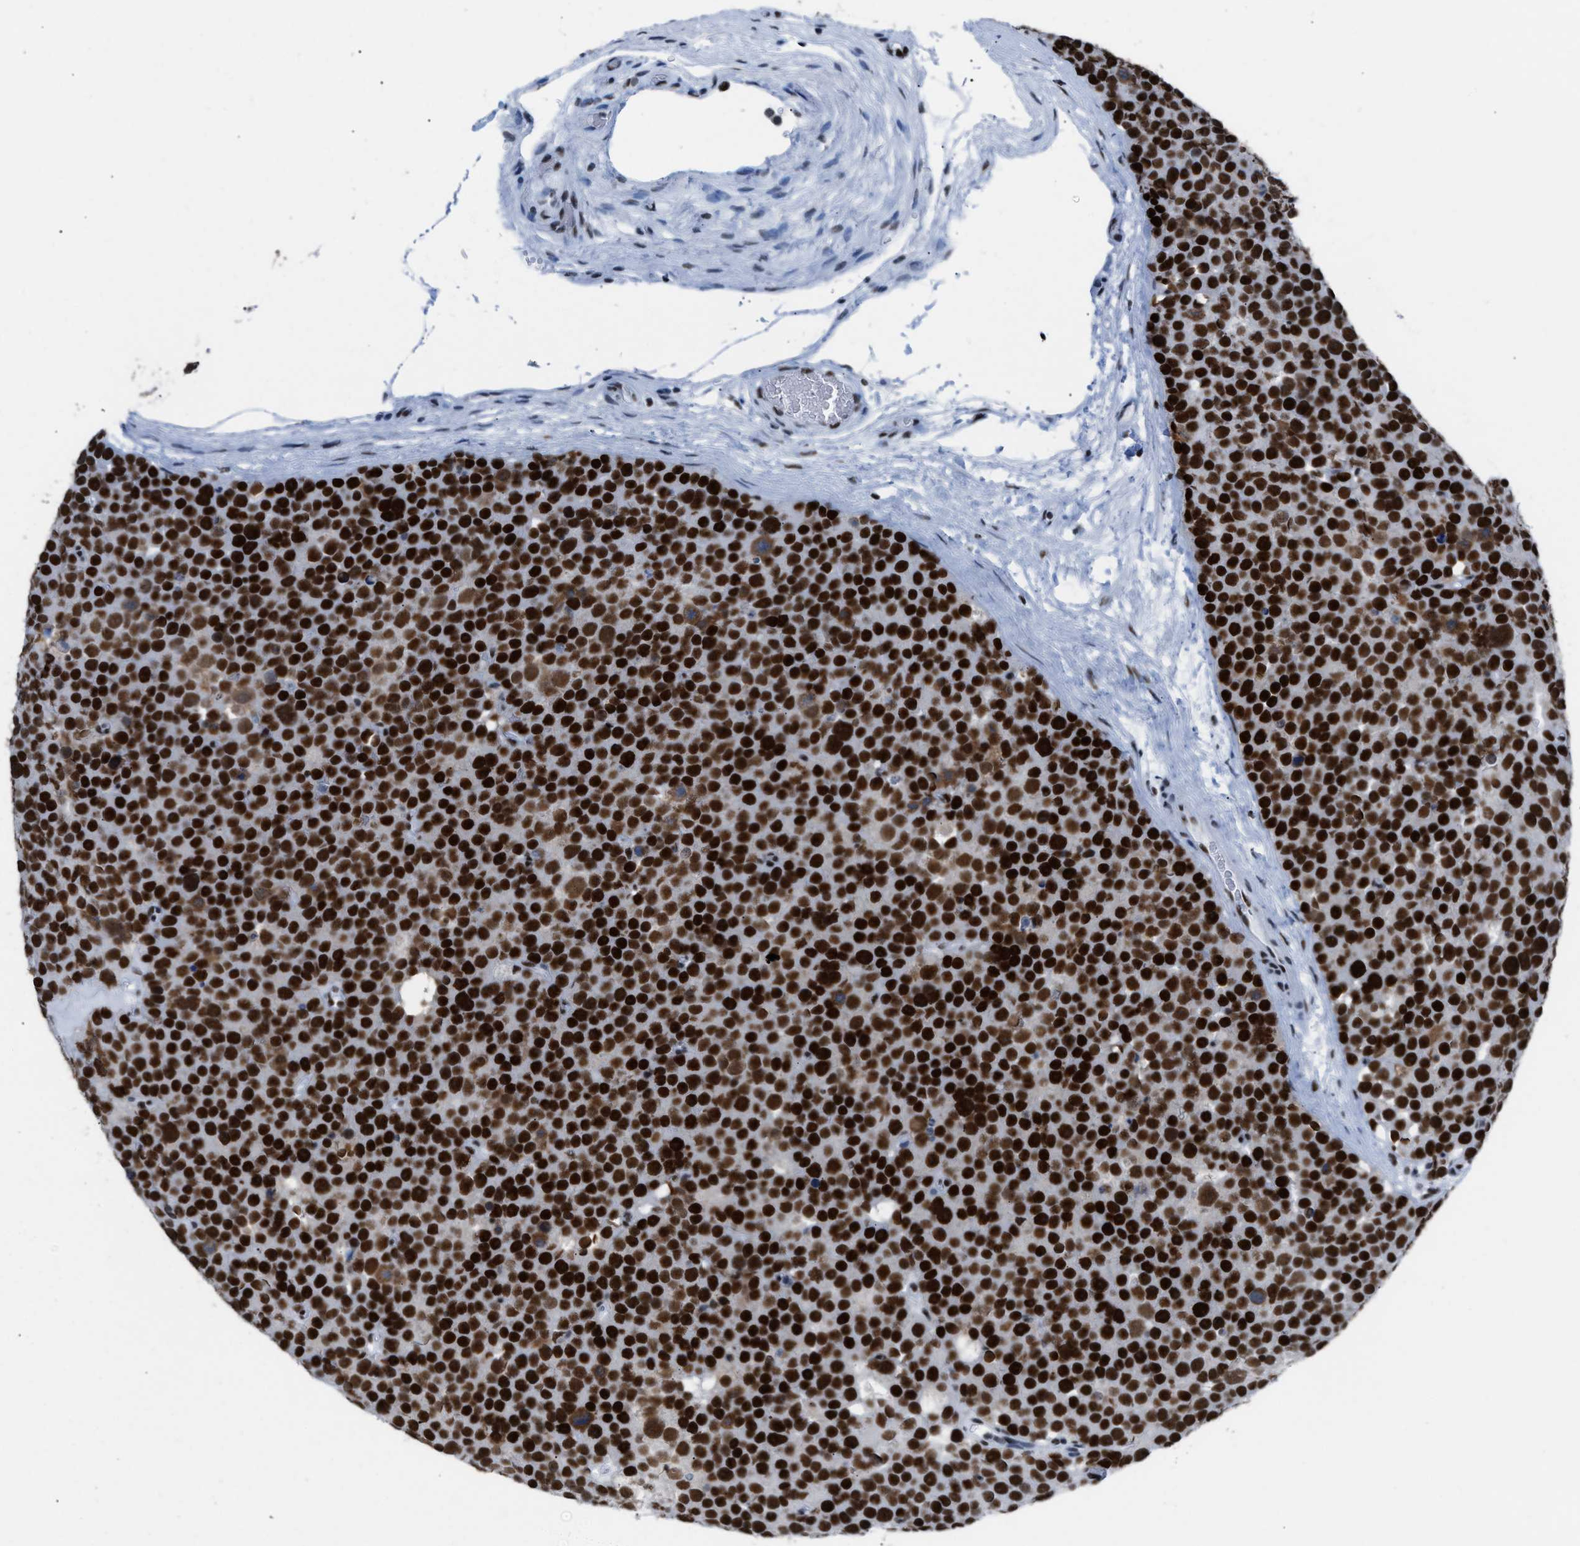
{"staining": {"intensity": "strong", "quantity": ">75%", "location": "nuclear"}, "tissue": "testis cancer", "cell_type": "Tumor cells", "image_type": "cancer", "snomed": [{"axis": "morphology", "description": "Seminoma, NOS"}, {"axis": "topography", "description": "Testis"}], "caption": "Protein positivity by IHC shows strong nuclear staining in approximately >75% of tumor cells in seminoma (testis).", "gene": "CCAR2", "patient": {"sex": "male", "age": 71}}